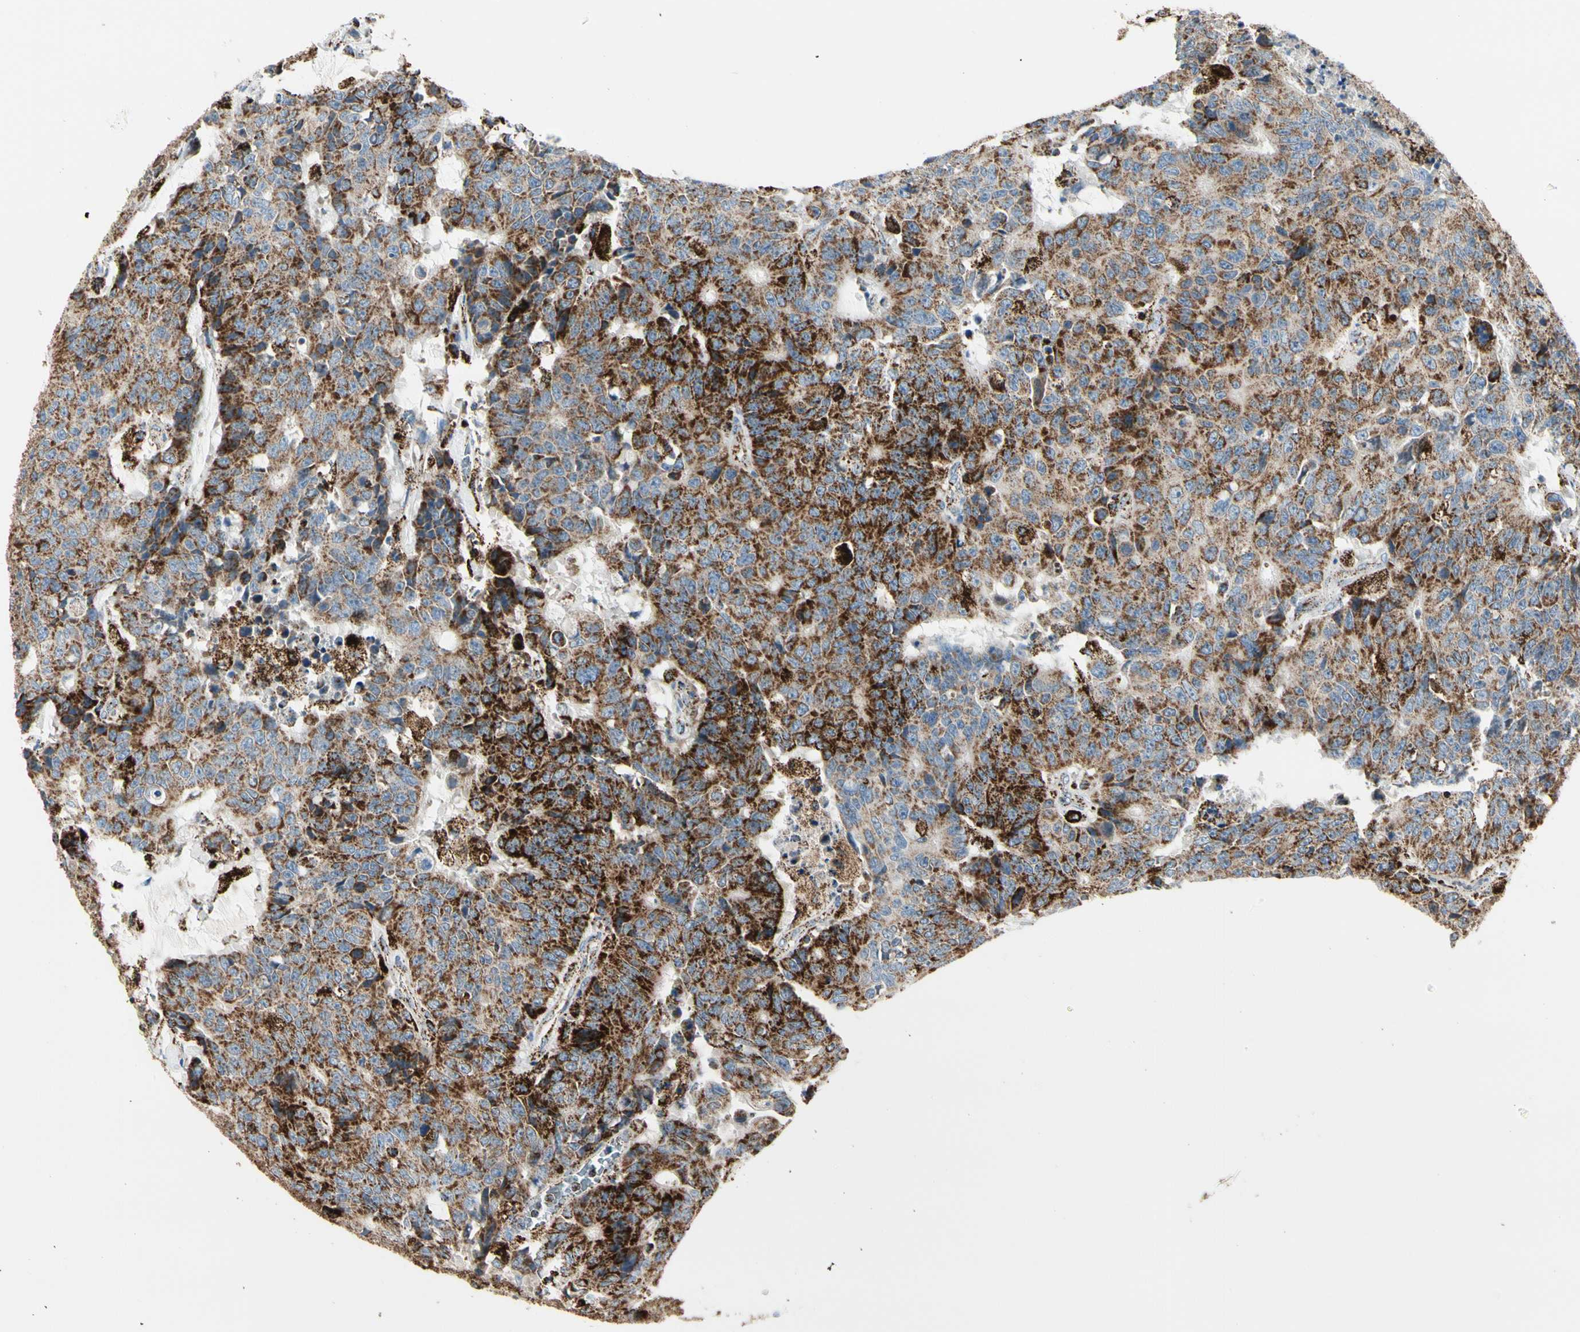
{"staining": {"intensity": "strong", "quantity": ">75%", "location": "cytoplasmic/membranous"}, "tissue": "colorectal cancer", "cell_type": "Tumor cells", "image_type": "cancer", "snomed": [{"axis": "morphology", "description": "Adenocarcinoma, NOS"}, {"axis": "topography", "description": "Colon"}], "caption": "Strong cytoplasmic/membranous protein expression is seen in about >75% of tumor cells in colorectal adenocarcinoma.", "gene": "ME2", "patient": {"sex": "female", "age": 86}}